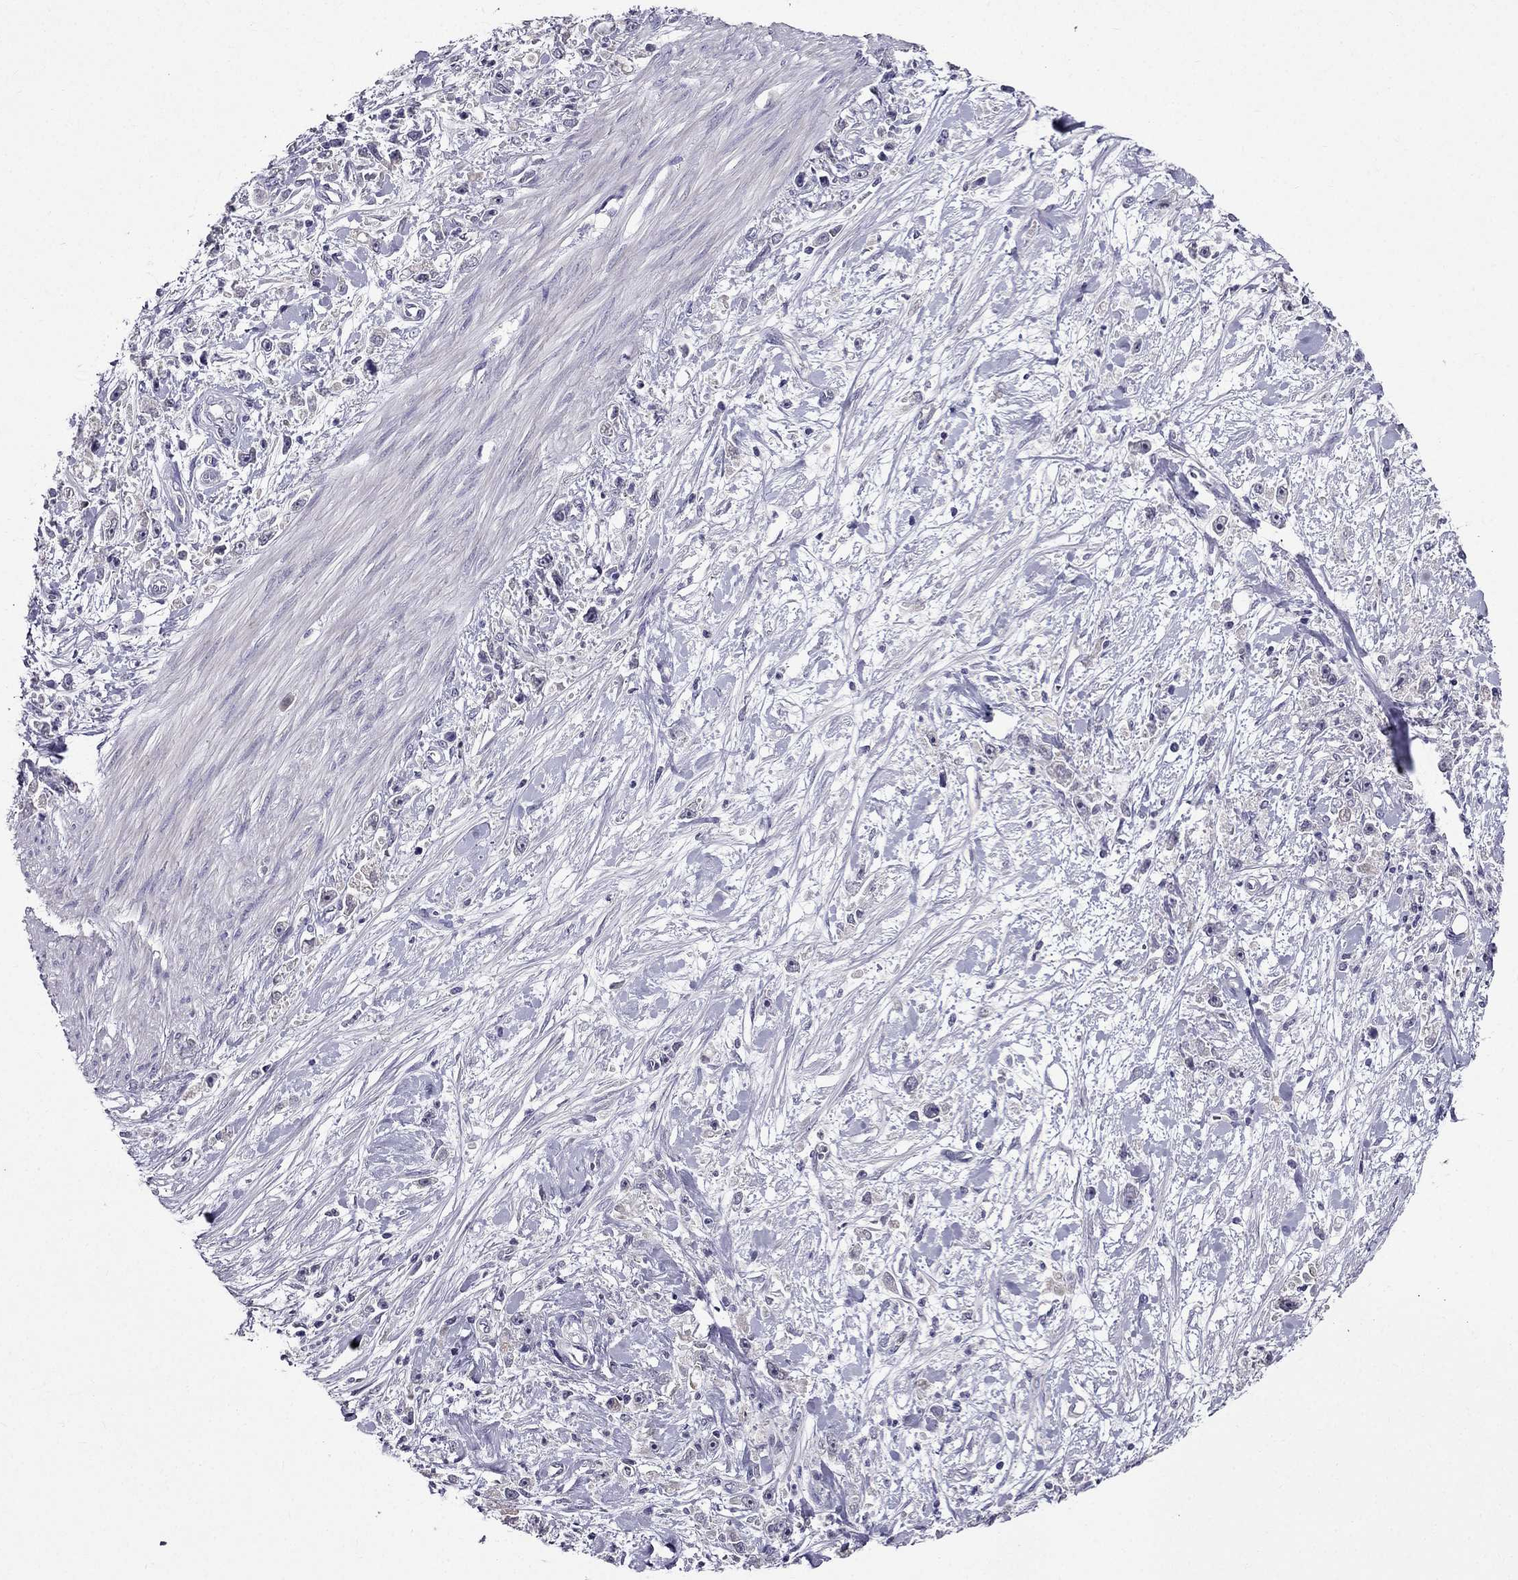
{"staining": {"intensity": "negative", "quantity": "none", "location": "none"}, "tissue": "stomach cancer", "cell_type": "Tumor cells", "image_type": "cancer", "snomed": [{"axis": "morphology", "description": "Adenocarcinoma, NOS"}, {"axis": "topography", "description": "Stomach"}], "caption": "DAB immunohistochemical staining of stomach adenocarcinoma reveals no significant positivity in tumor cells. The staining was performed using DAB to visualize the protein expression in brown, while the nuclei were stained in blue with hematoxylin (Magnification: 20x).", "gene": "DUSP15", "patient": {"sex": "female", "age": 59}}